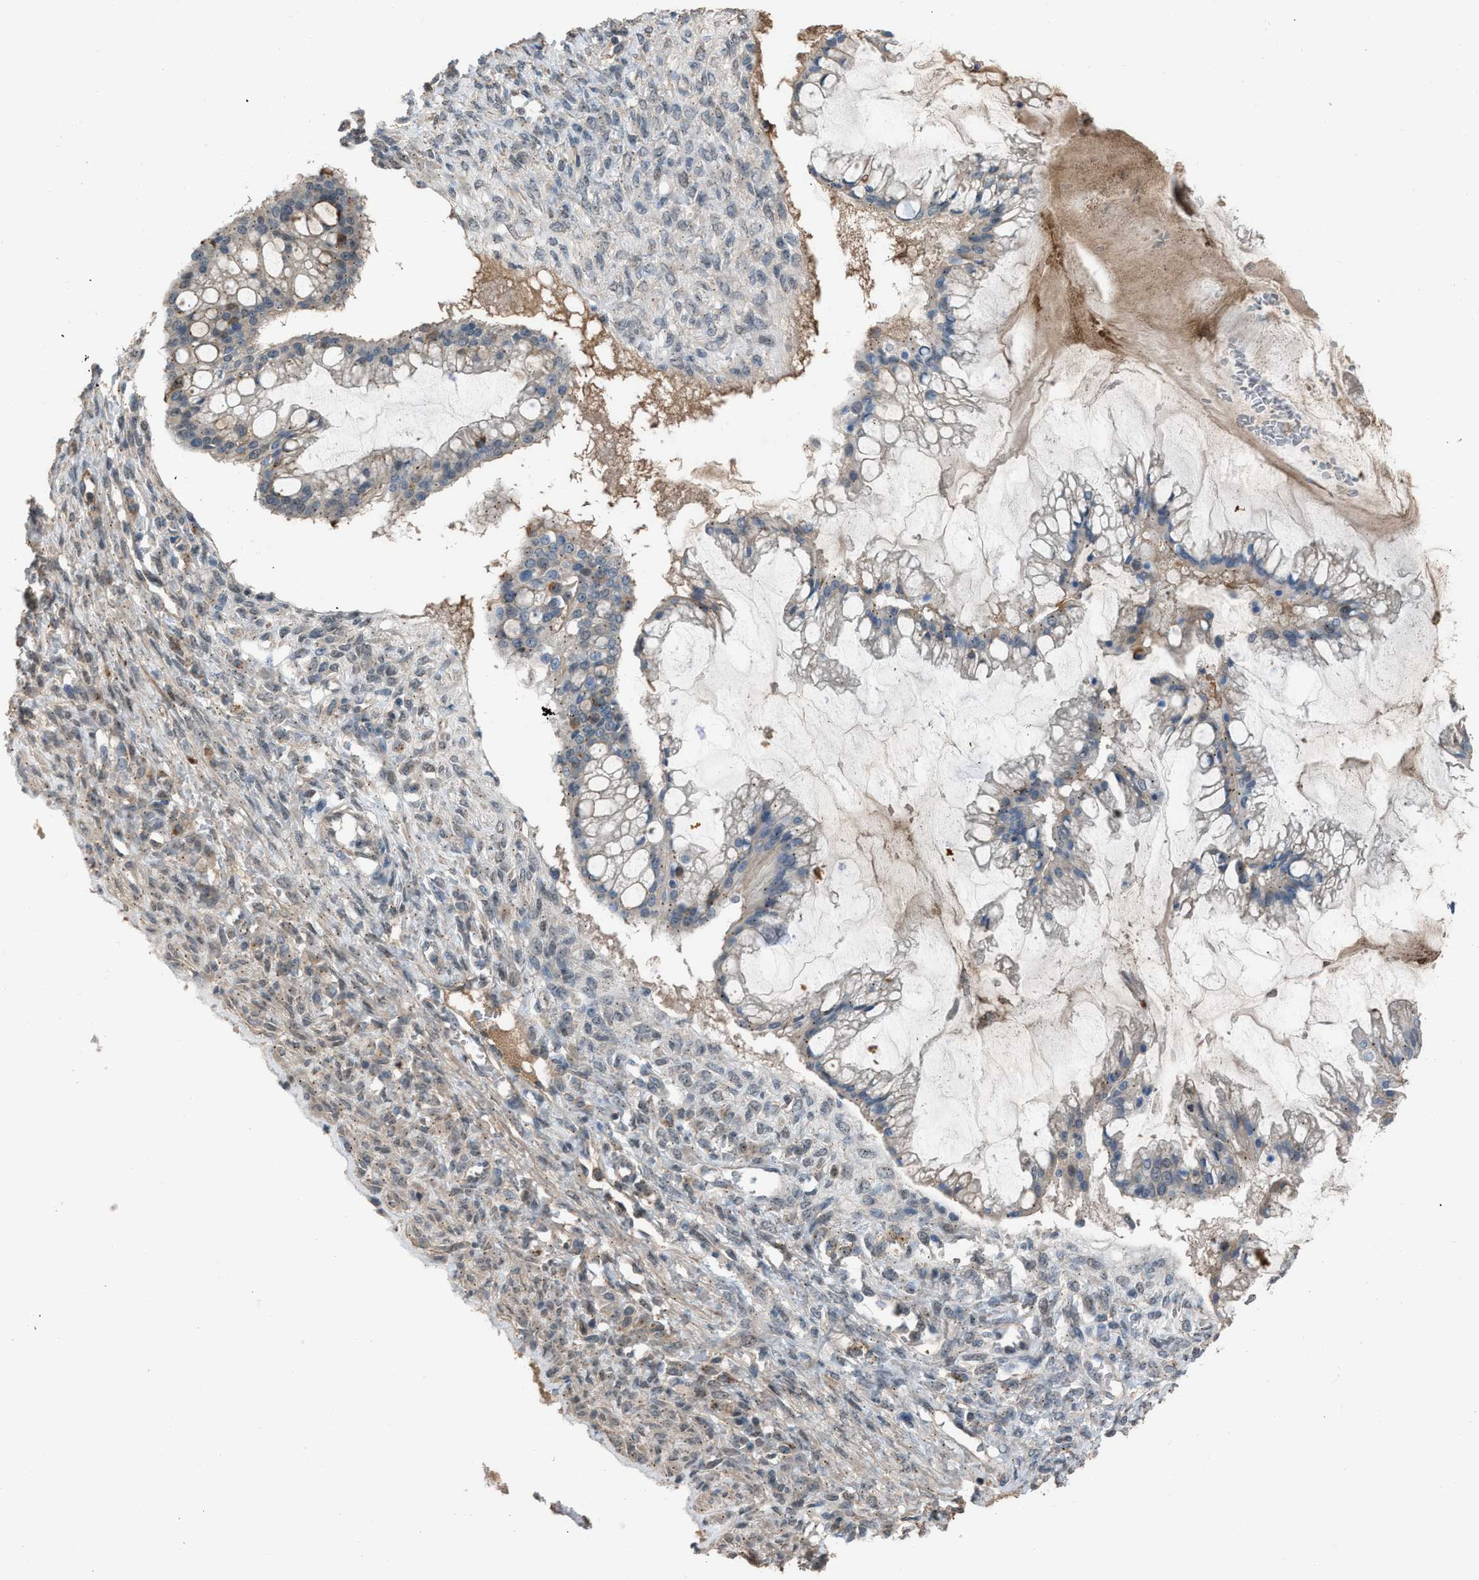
{"staining": {"intensity": "weak", "quantity": "25%-75%", "location": "cytoplasmic/membranous,nuclear"}, "tissue": "ovarian cancer", "cell_type": "Tumor cells", "image_type": "cancer", "snomed": [{"axis": "morphology", "description": "Cystadenocarcinoma, mucinous, NOS"}, {"axis": "topography", "description": "Ovary"}], "caption": "Weak cytoplasmic/membranous and nuclear staining for a protein is identified in approximately 25%-75% of tumor cells of ovarian cancer (mucinous cystadenocarcinoma) using IHC.", "gene": "CRTC1", "patient": {"sex": "female", "age": 73}}